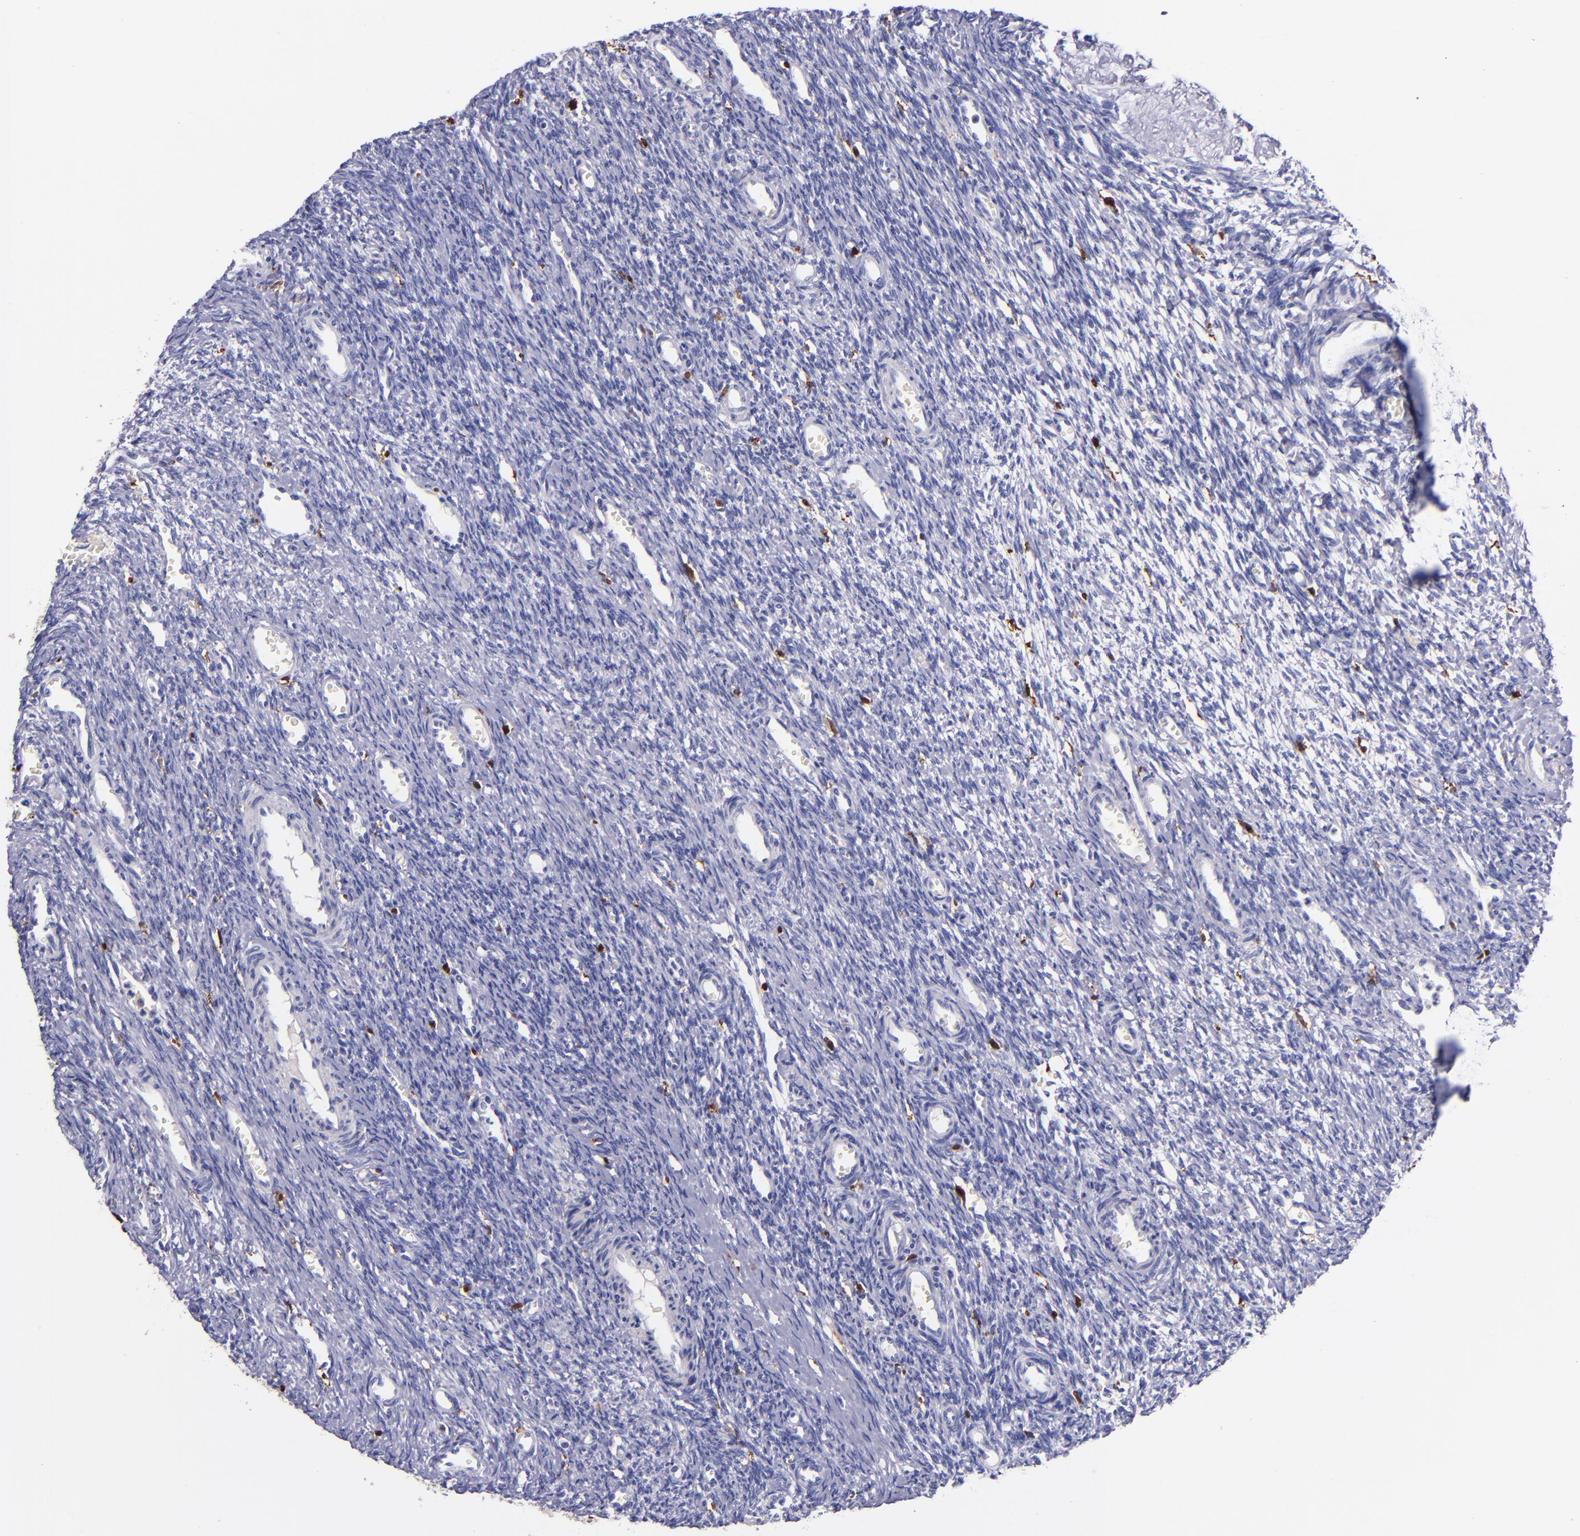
{"staining": {"intensity": "negative", "quantity": "none", "location": "none"}, "tissue": "ovary", "cell_type": "Ovarian stroma cells", "image_type": "normal", "snomed": [{"axis": "morphology", "description": "Normal tissue, NOS"}, {"axis": "topography", "description": "Ovary"}], "caption": "Immunohistochemistry image of unremarkable ovary stained for a protein (brown), which reveals no expression in ovarian stroma cells. (Stains: DAB immunohistochemistry with hematoxylin counter stain, Microscopy: brightfield microscopy at high magnification).", "gene": "F13A1", "patient": {"sex": "female", "age": 39}}